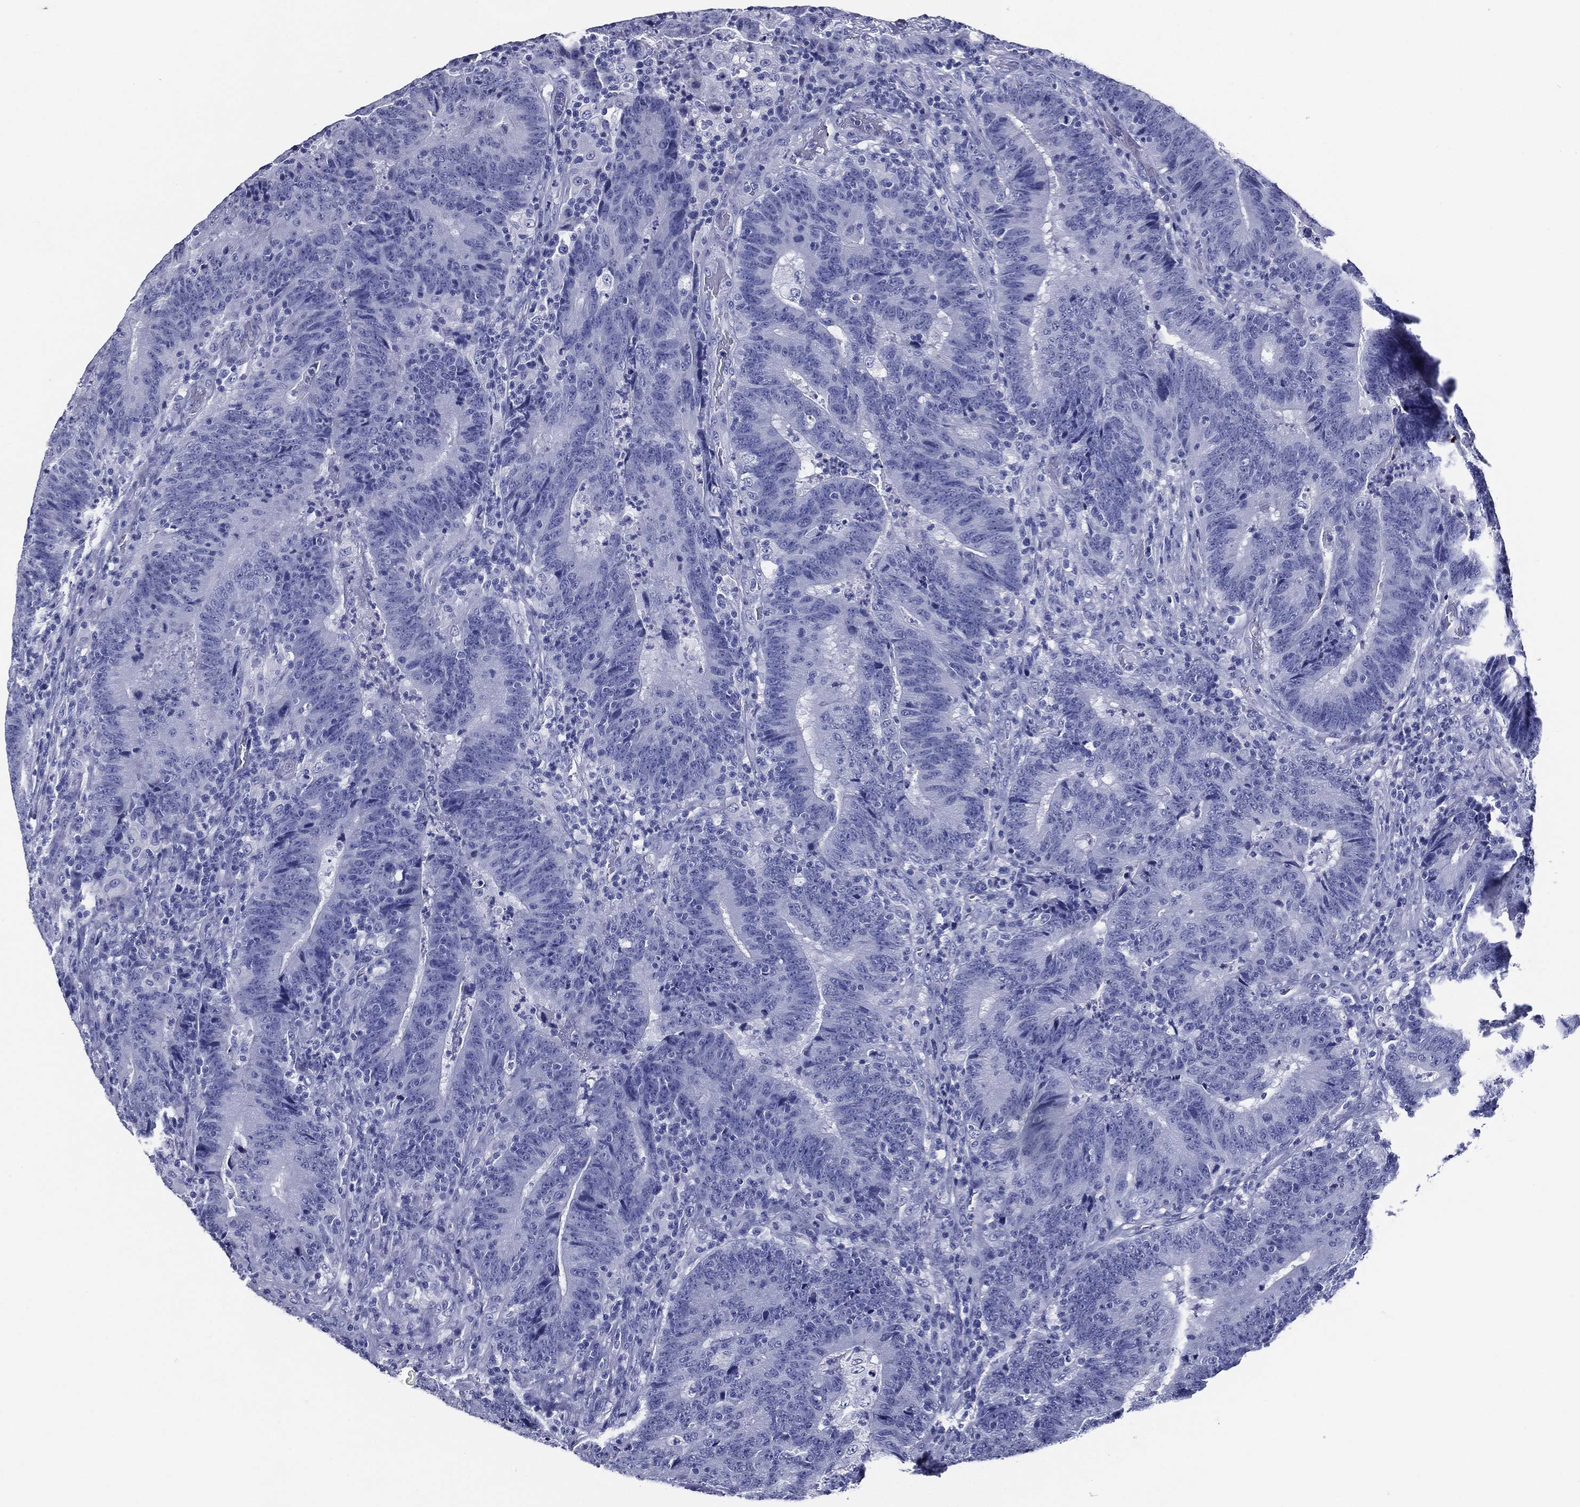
{"staining": {"intensity": "negative", "quantity": "none", "location": "none"}, "tissue": "colorectal cancer", "cell_type": "Tumor cells", "image_type": "cancer", "snomed": [{"axis": "morphology", "description": "Adenocarcinoma, NOS"}, {"axis": "topography", "description": "Colon"}], "caption": "Tumor cells show no significant expression in colorectal cancer.", "gene": "ACE2", "patient": {"sex": "female", "age": 75}}